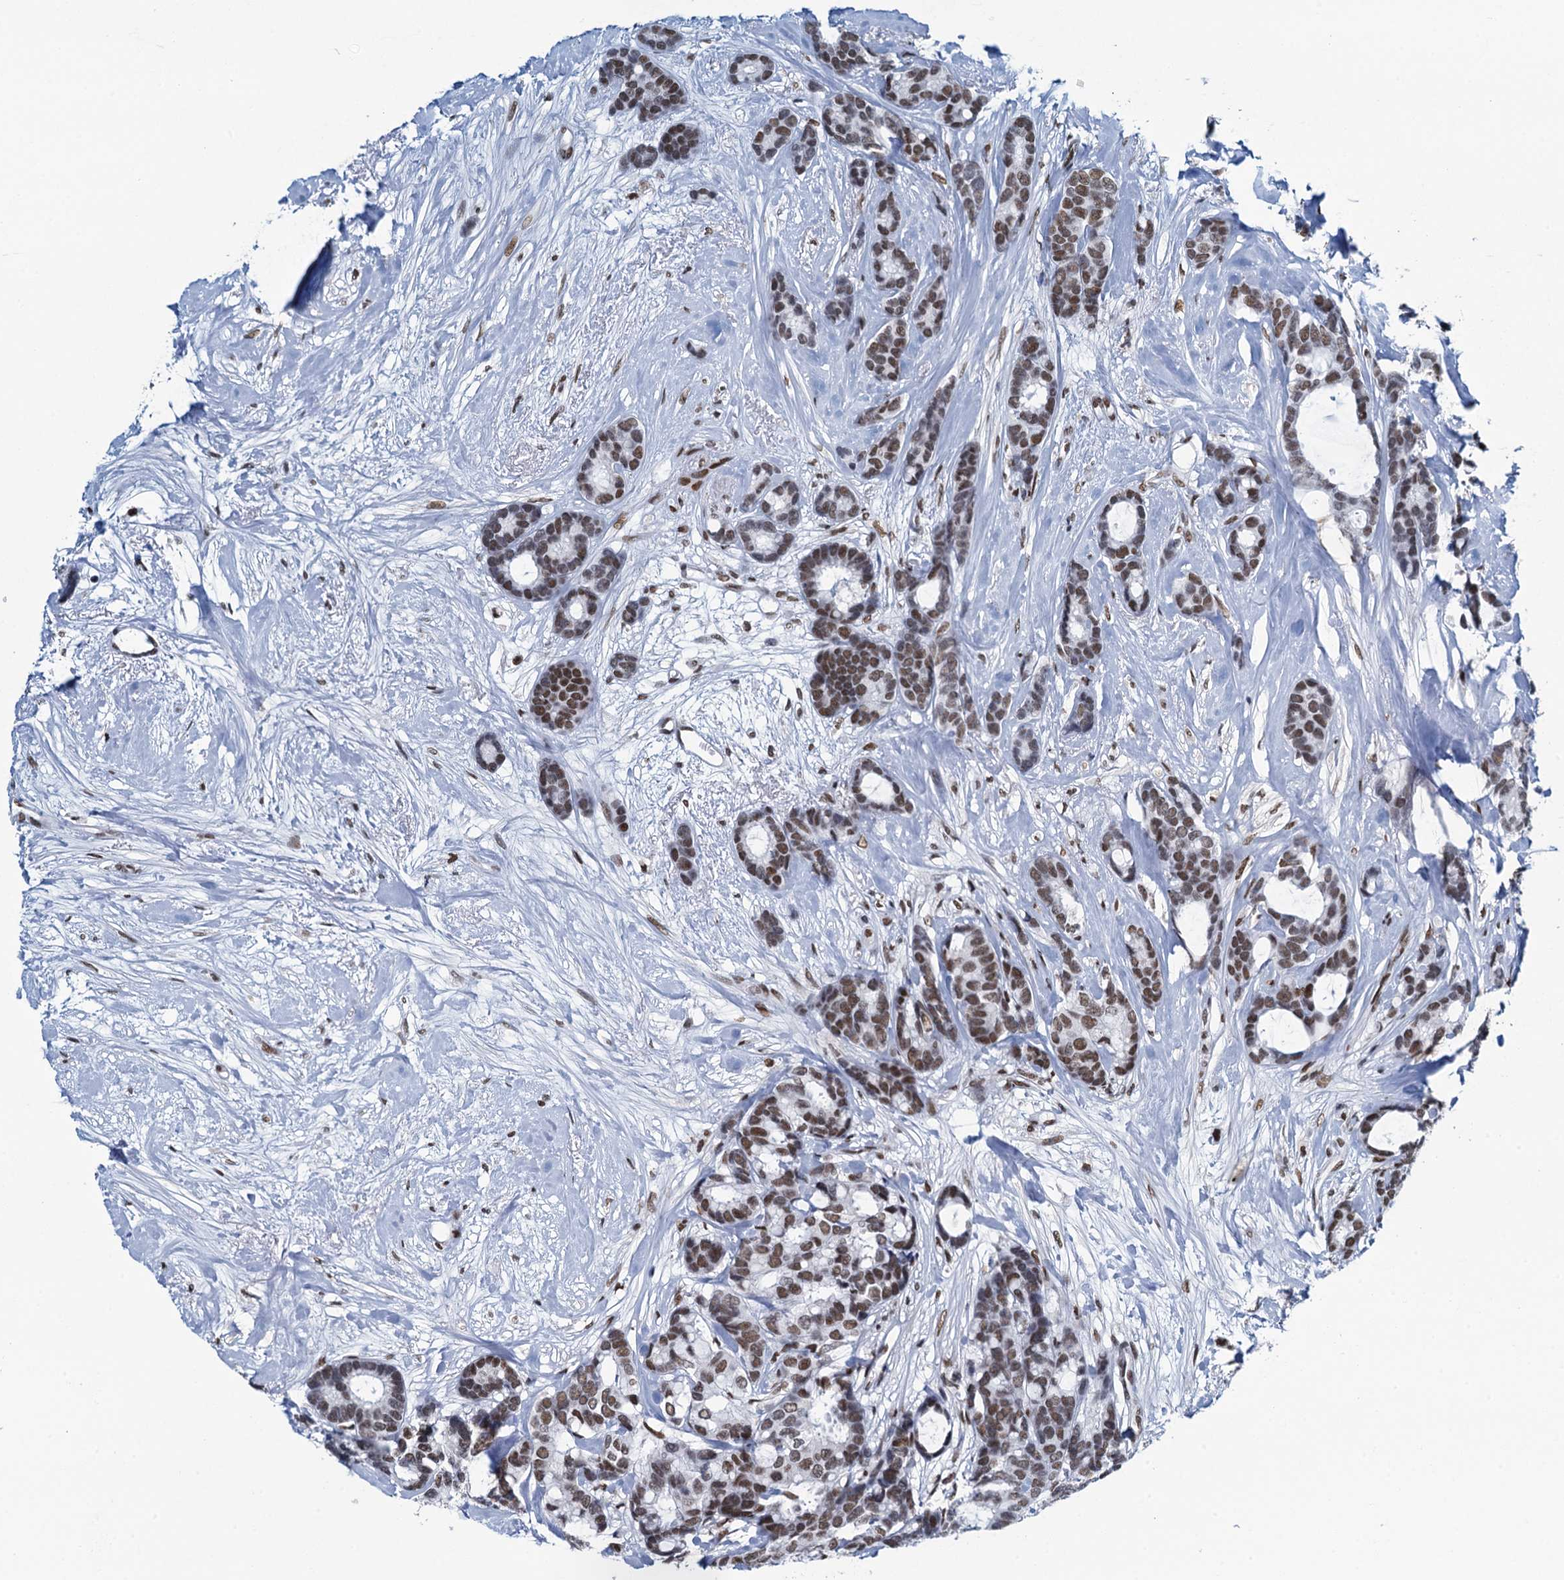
{"staining": {"intensity": "moderate", "quantity": "<25%", "location": "nuclear"}, "tissue": "breast cancer", "cell_type": "Tumor cells", "image_type": "cancer", "snomed": [{"axis": "morphology", "description": "Duct carcinoma"}, {"axis": "topography", "description": "Breast"}], "caption": "Immunohistochemistry (IHC) of human breast invasive ductal carcinoma displays low levels of moderate nuclear expression in about <25% of tumor cells. The staining is performed using DAB brown chromogen to label protein expression. The nuclei are counter-stained blue using hematoxylin.", "gene": "HNRNPUL2", "patient": {"sex": "female", "age": 87}}